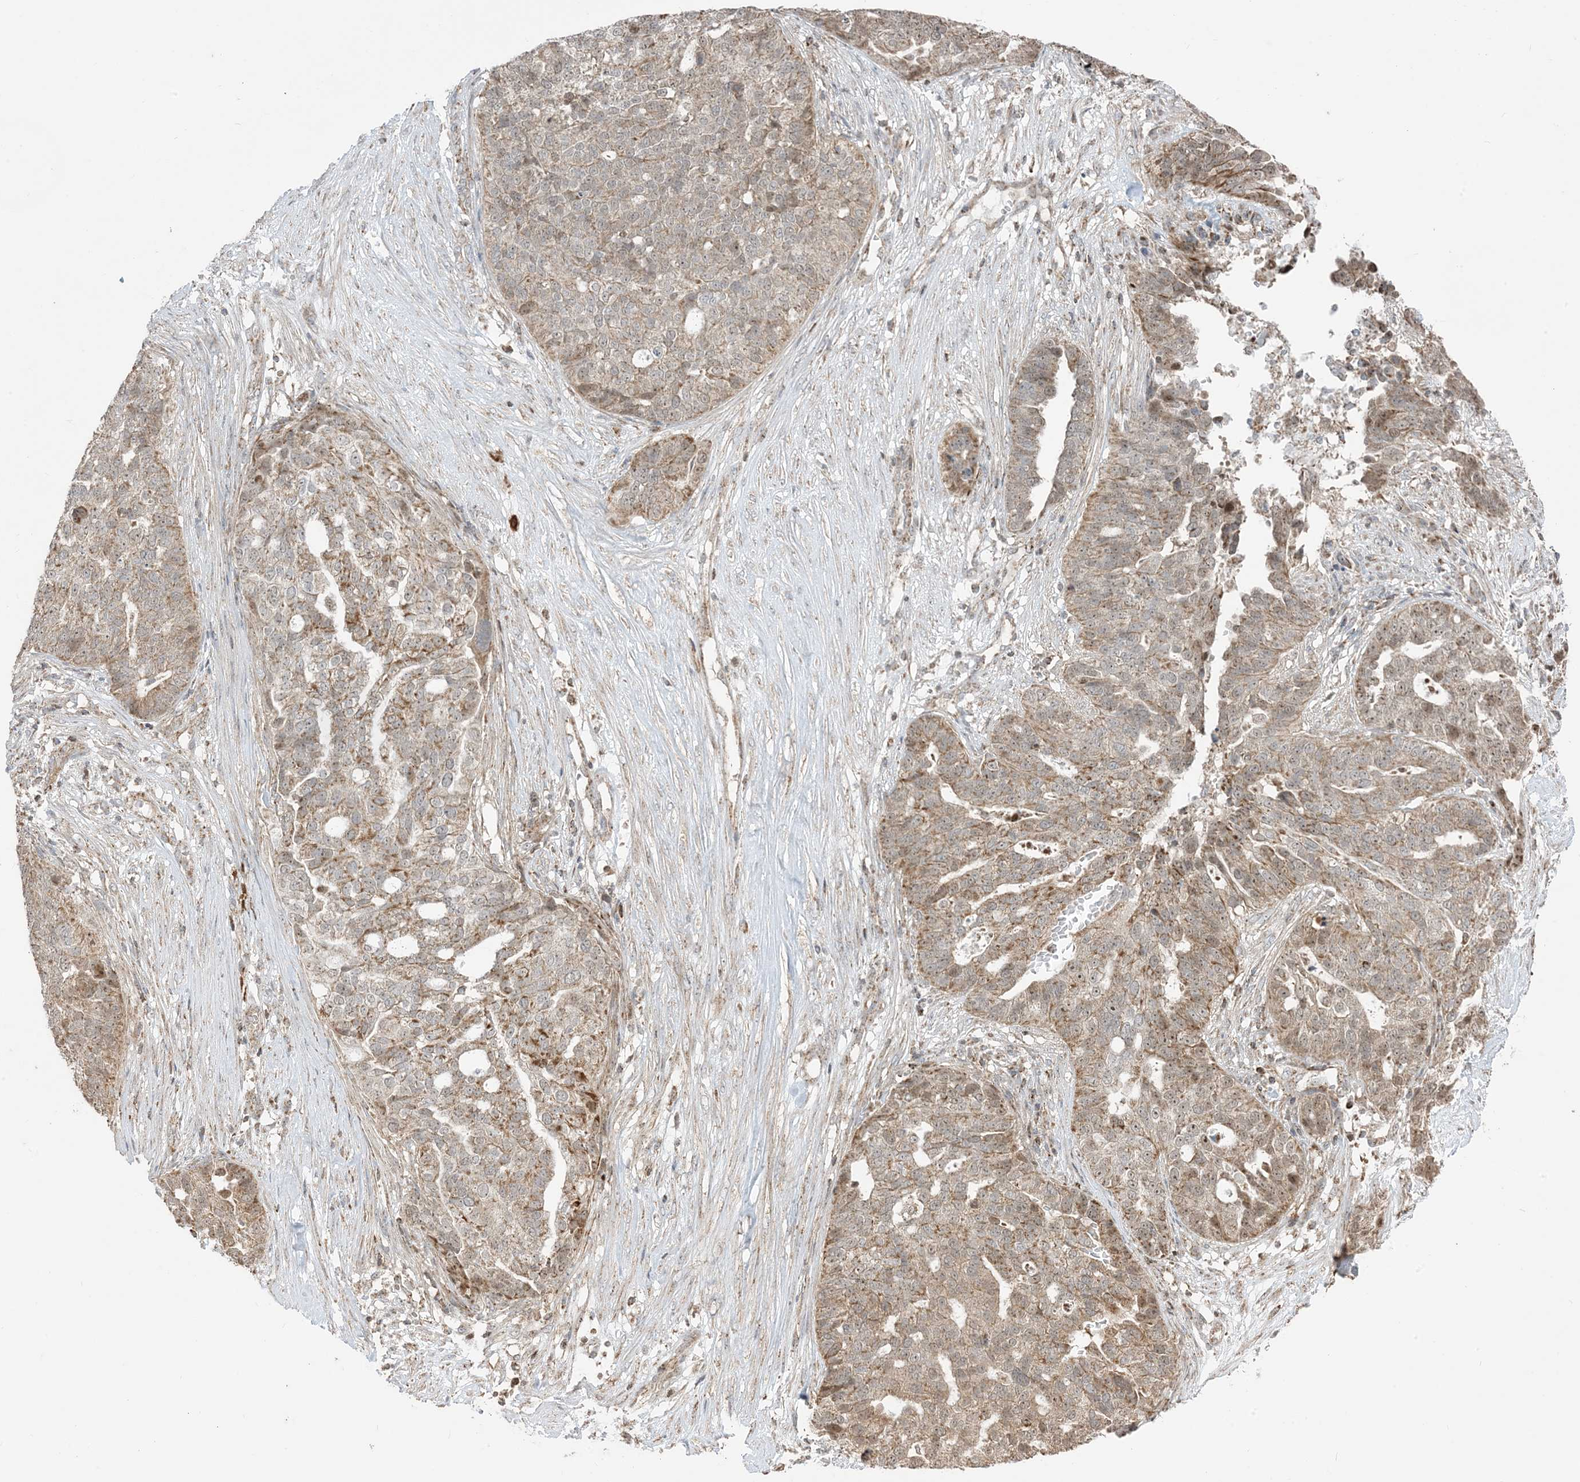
{"staining": {"intensity": "moderate", "quantity": "25%-75%", "location": "cytoplasmic/membranous,nuclear"}, "tissue": "ovarian cancer", "cell_type": "Tumor cells", "image_type": "cancer", "snomed": [{"axis": "morphology", "description": "Cystadenocarcinoma, serous, NOS"}, {"axis": "topography", "description": "Ovary"}], "caption": "DAB immunohistochemical staining of ovarian cancer (serous cystadenocarcinoma) shows moderate cytoplasmic/membranous and nuclear protein staining in about 25%-75% of tumor cells.", "gene": "MAPKBP1", "patient": {"sex": "female", "age": 59}}